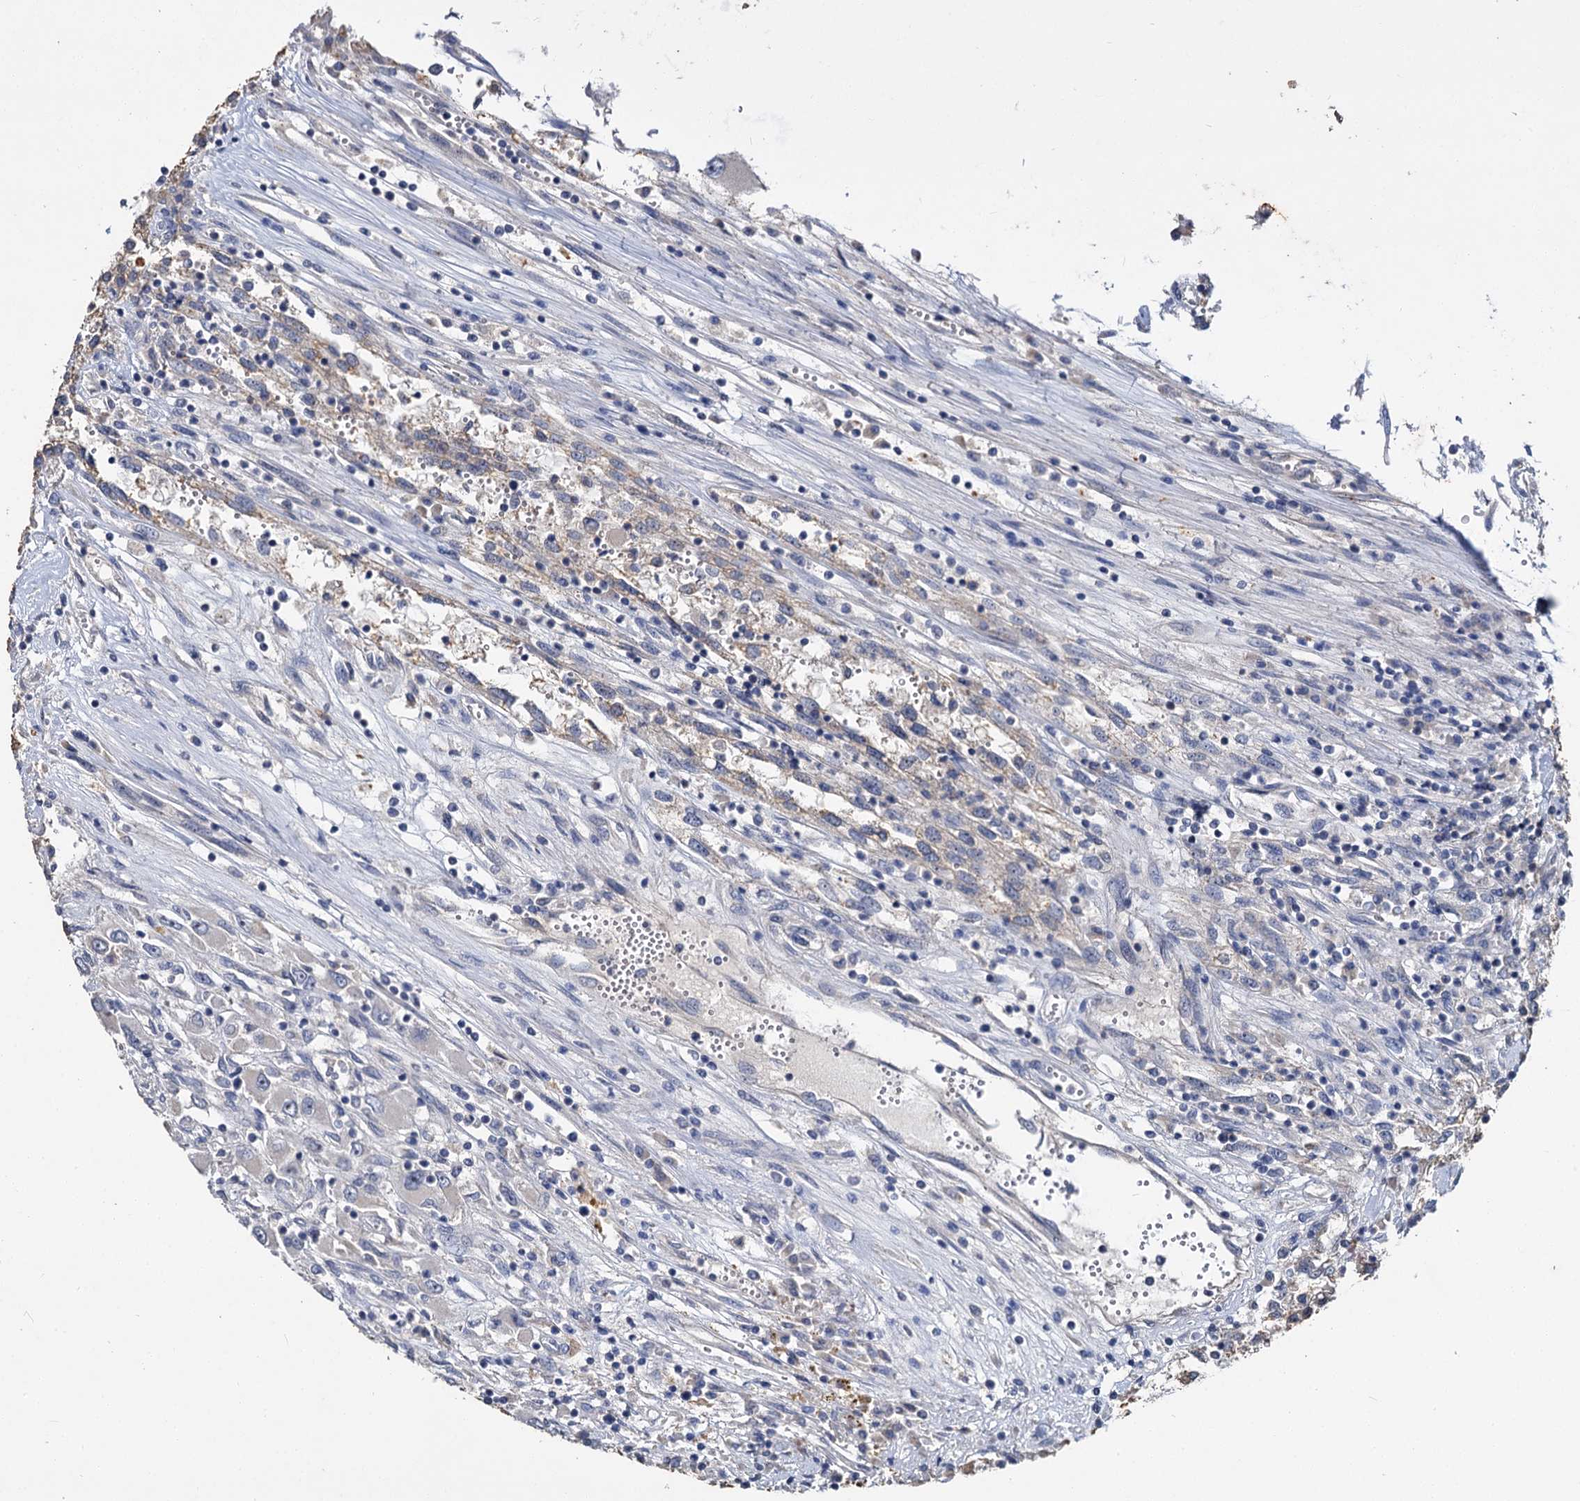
{"staining": {"intensity": "negative", "quantity": "none", "location": "none"}, "tissue": "renal cancer", "cell_type": "Tumor cells", "image_type": "cancer", "snomed": [{"axis": "morphology", "description": "Adenocarcinoma, NOS"}, {"axis": "topography", "description": "Kidney"}], "caption": "DAB (3,3'-diaminobenzidine) immunohistochemical staining of renal cancer (adenocarcinoma) displays no significant positivity in tumor cells.", "gene": "ATP9A", "patient": {"sex": "female", "age": 52}}